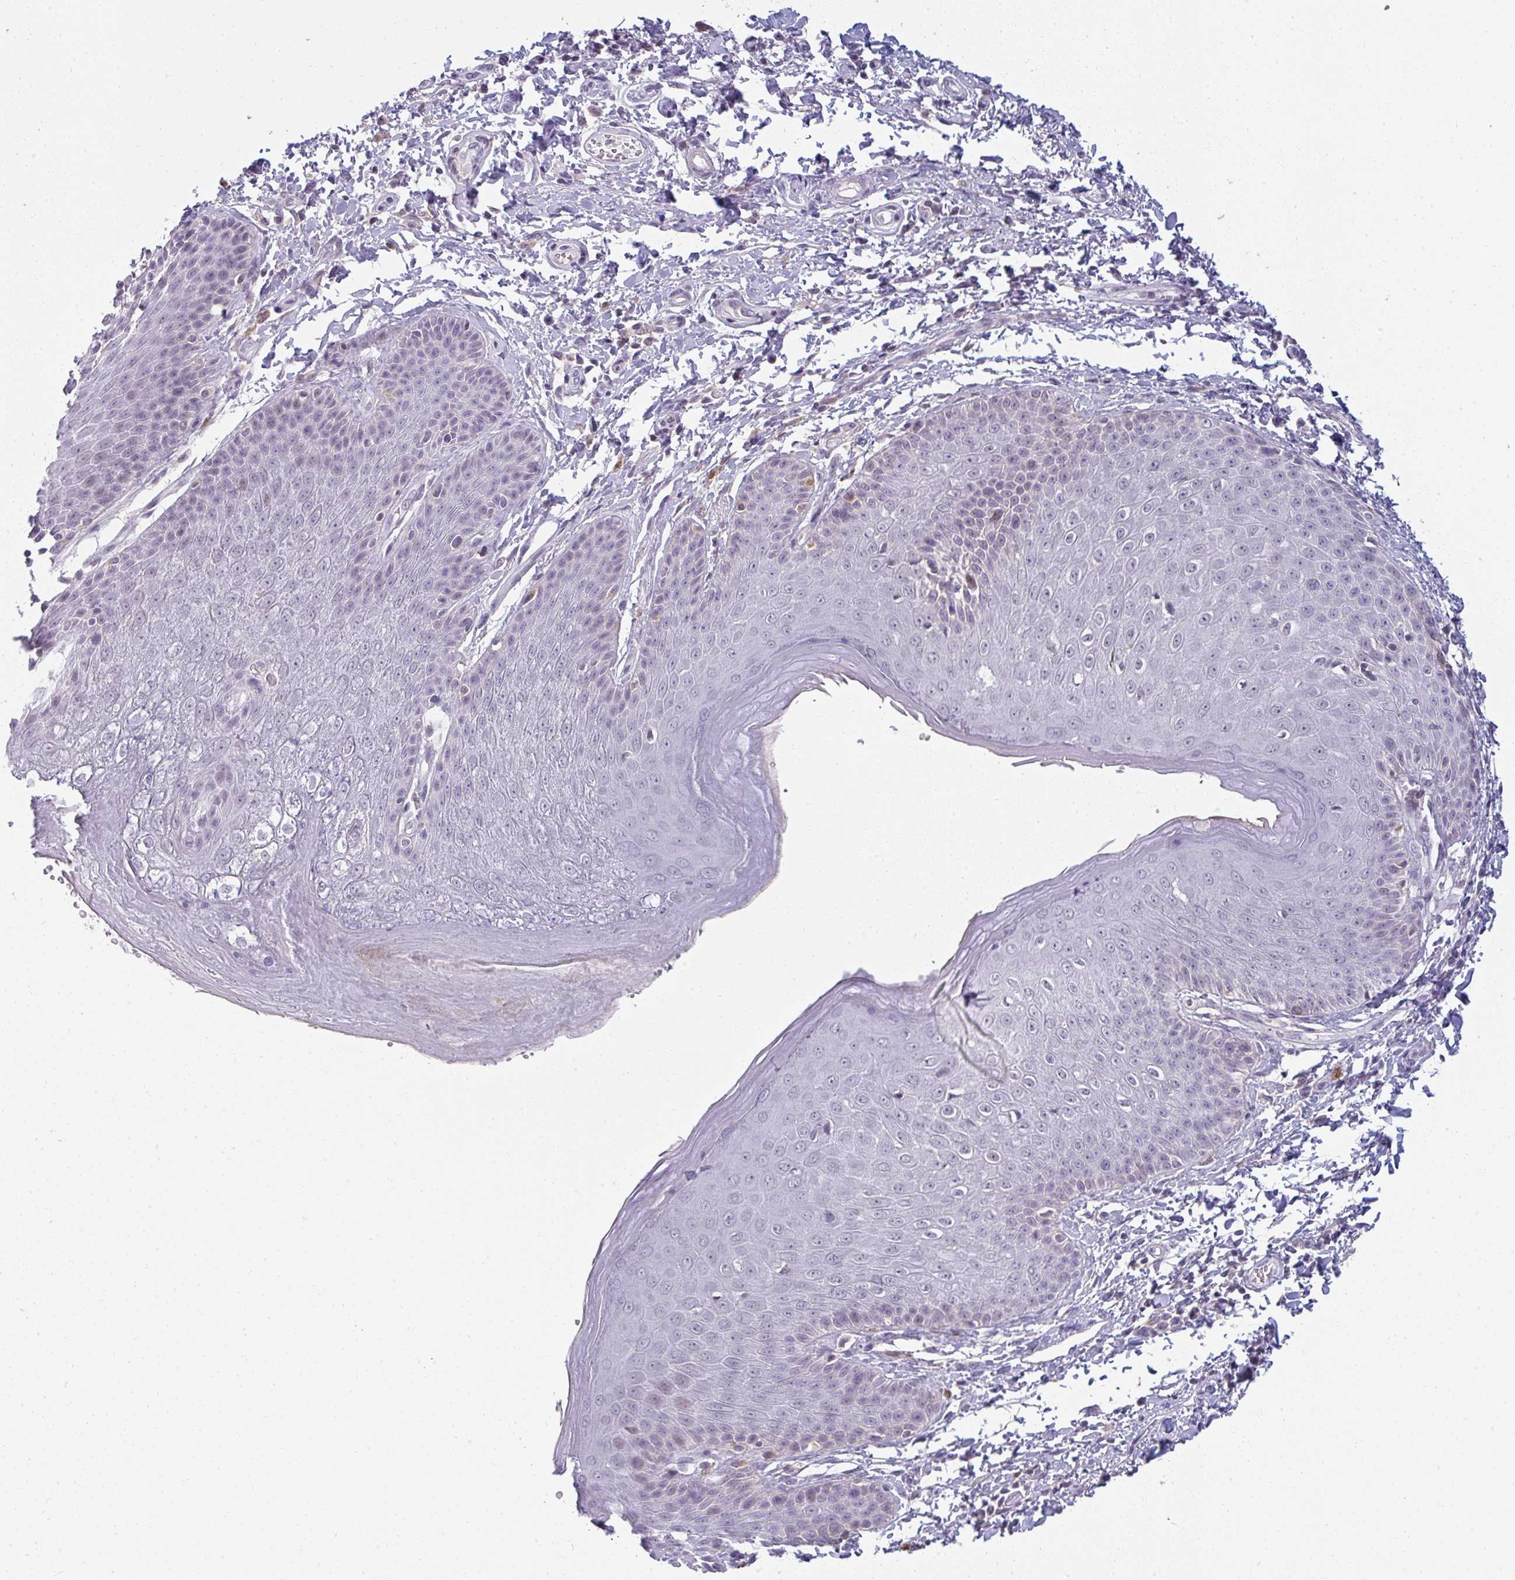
{"staining": {"intensity": "negative", "quantity": "none", "location": "none"}, "tissue": "skin", "cell_type": "Epidermal cells", "image_type": "normal", "snomed": [{"axis": "morphology", "description": "Normal tissue, NOS"}, {"axis": "topography", "description": "Peripheral nerve tissue"}], "caption": "IHC of normal human skin demonstrates no expression in epidermal cells.", "gene": "PPFIA4", "patient": {"sex": "male", "age": 51}}